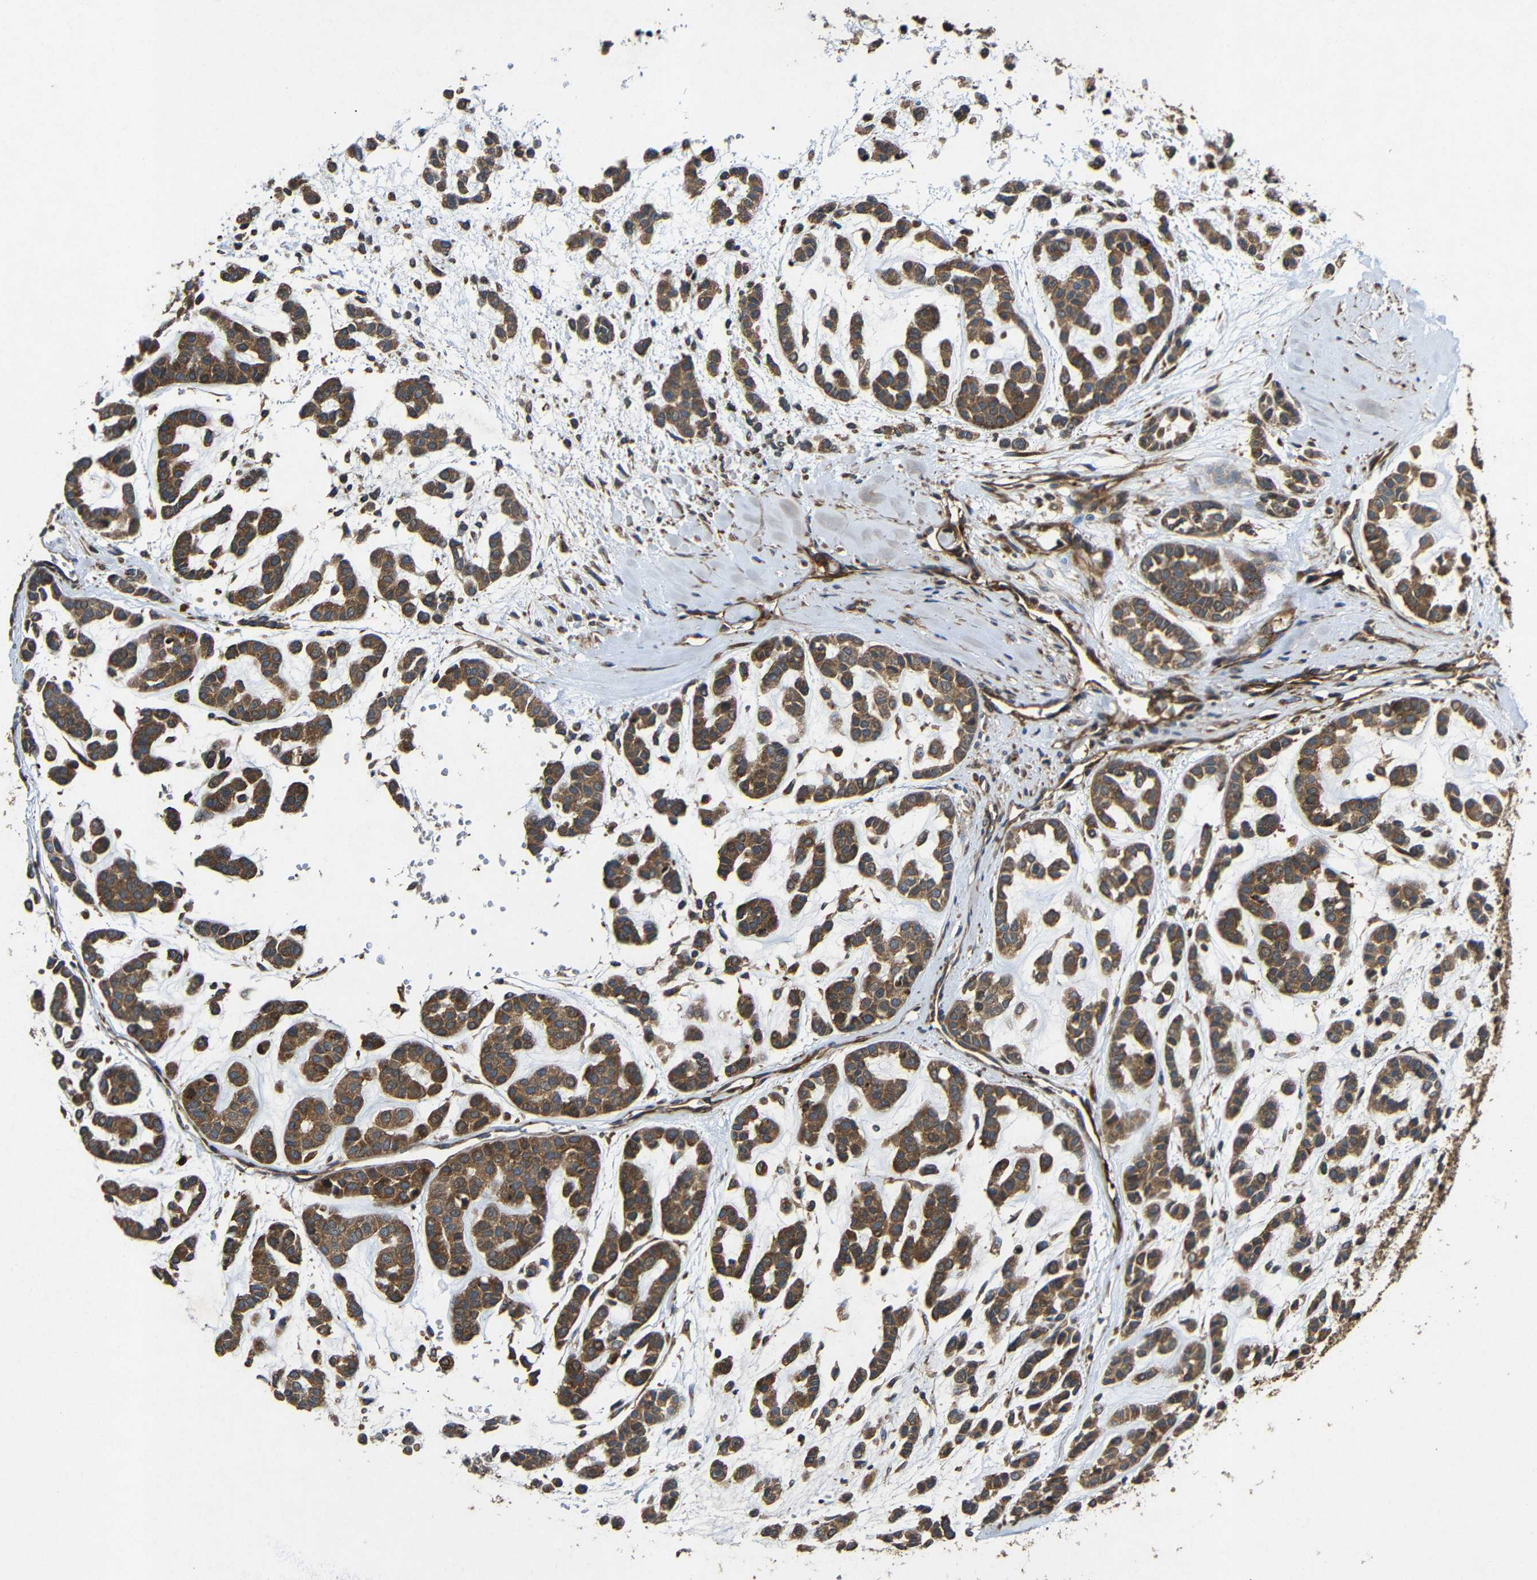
{"staining": {"intensity": "strong", "quantity": ">75%", "location": "cytoplasmic/membranous"}, "tissue": "head and neck cancer", "cell_type": "Tumor cells", "image_type": "cancer", "snomed": [{"axis": "morphology", "description": "Adenocarcinoma, NOS"}, {"axis": "morphology", "description": "Adenoma, NOS"}, {"axis": "topography", "description": "Head-Neck"}], "caption": "High-magnification brightfield microscopy of head and neck adenoma stained with DAB (3,3'-diaminobenzidine) (brown) and counterstained with hematoxylin (blue). tumor cells exhibit strong cytoplasmic/membranous expression is present in approximately>75% of cells. Ihc stains the protein of interest in brown and the nuclei are stained blue.", "gene": "EIF2S1", "patient": {"sex": "female", "age": 55}}